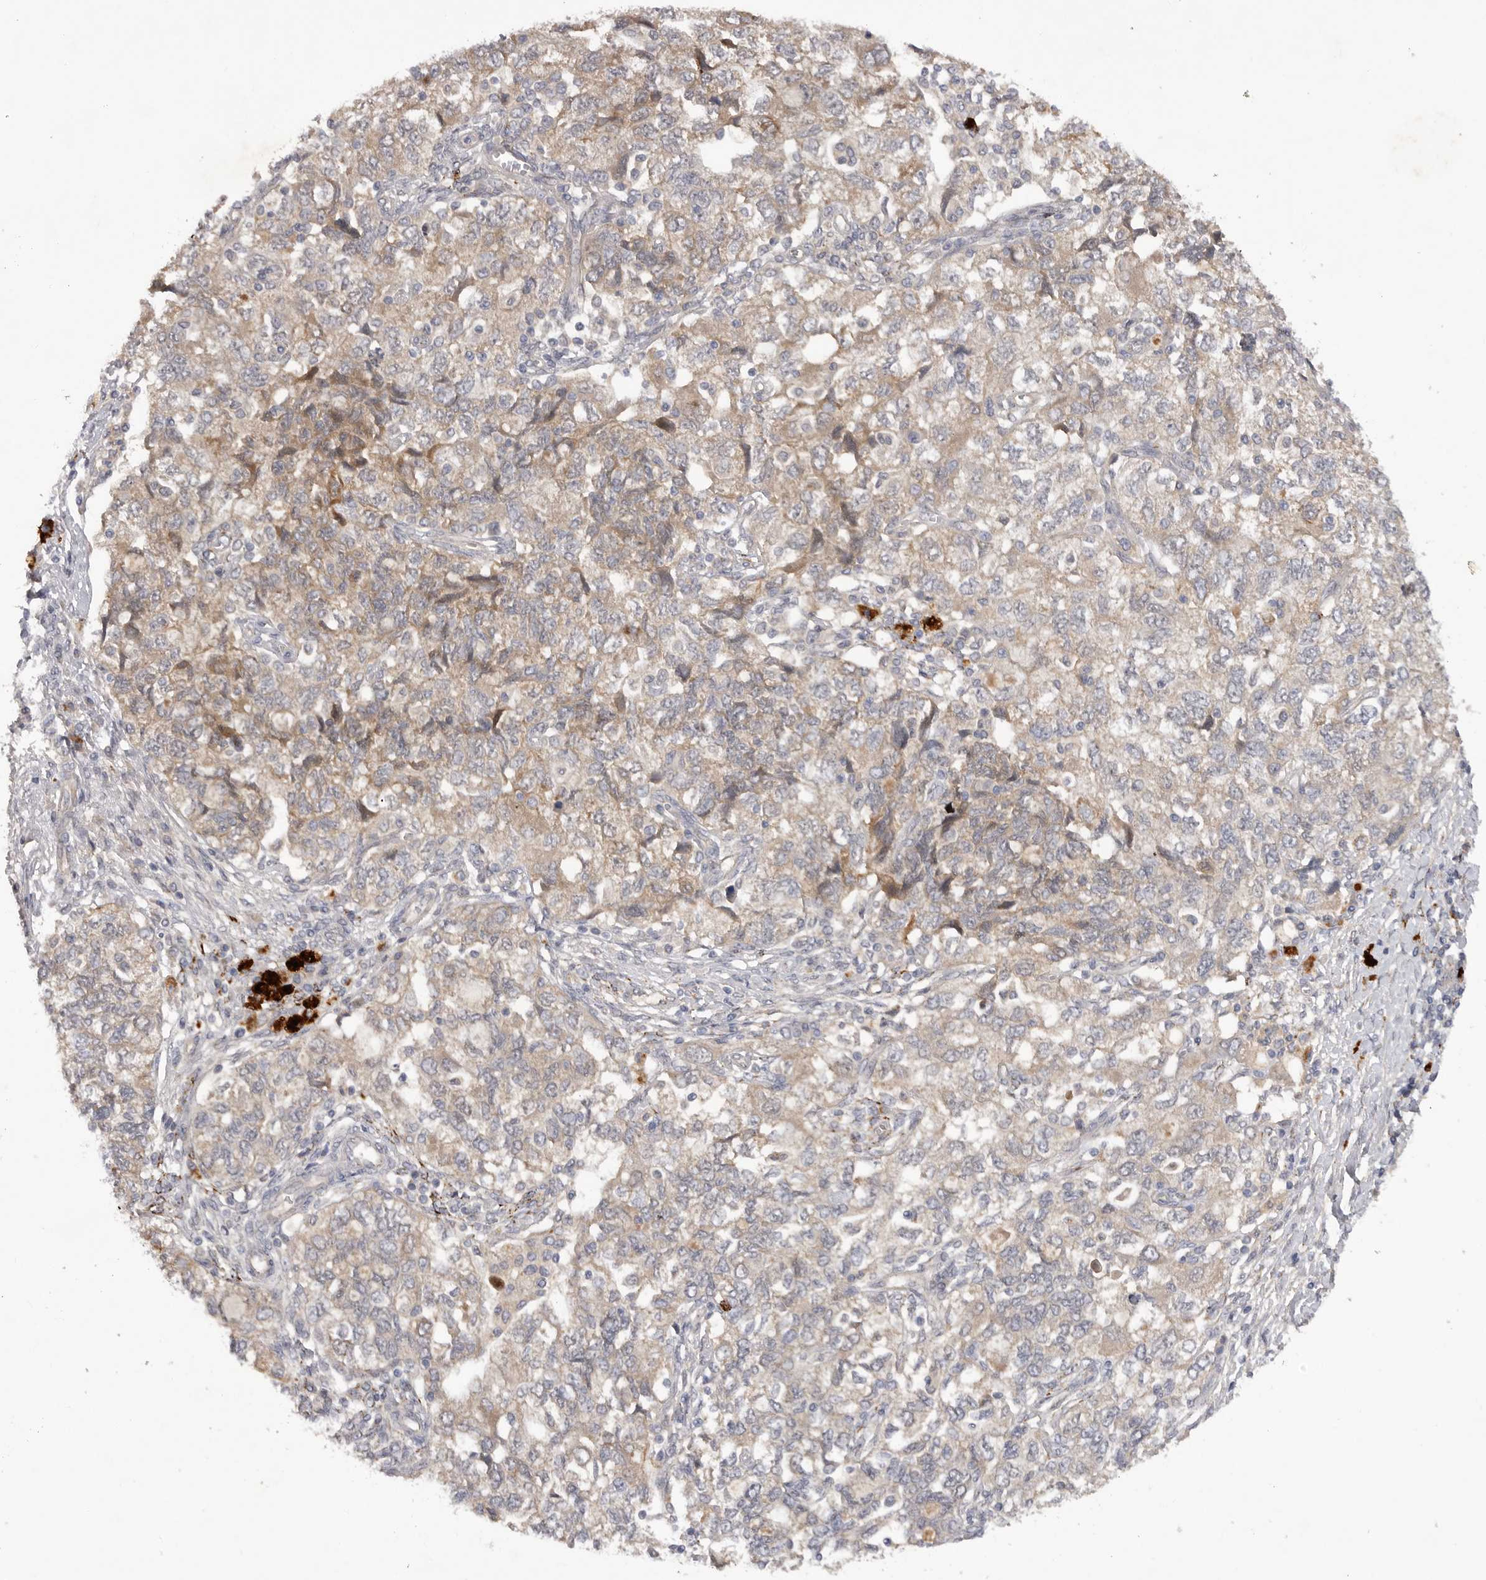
{"staining": {"intensity": "weak", "quantity": "<25%", "location": "cytoplasmic/membranous"}, "tissue": "ovarian cancer", "cell_type": "Tumor cells", "image_type": "cancer", "snomed": [{"axis": "morphology", "description": "Carcinoma, NOS"}, {"axis": "morphology", "description": "Cystadenocarcinoma, serous, NOS"}, {"axis": "topography", "description": "Ovary"}], "caption": "Tumor cells show no significant staining in ovarian cancer (carcinoma). The staining was performed using DAB (3,3'-diaminobenzidine) to visualize the protein expression in brown, while the nuclei were stained in blue with hematoxylin (Magnification: 20x).", "gene": "DHDDS", "patient": {"sex": "female", "age": 69}}